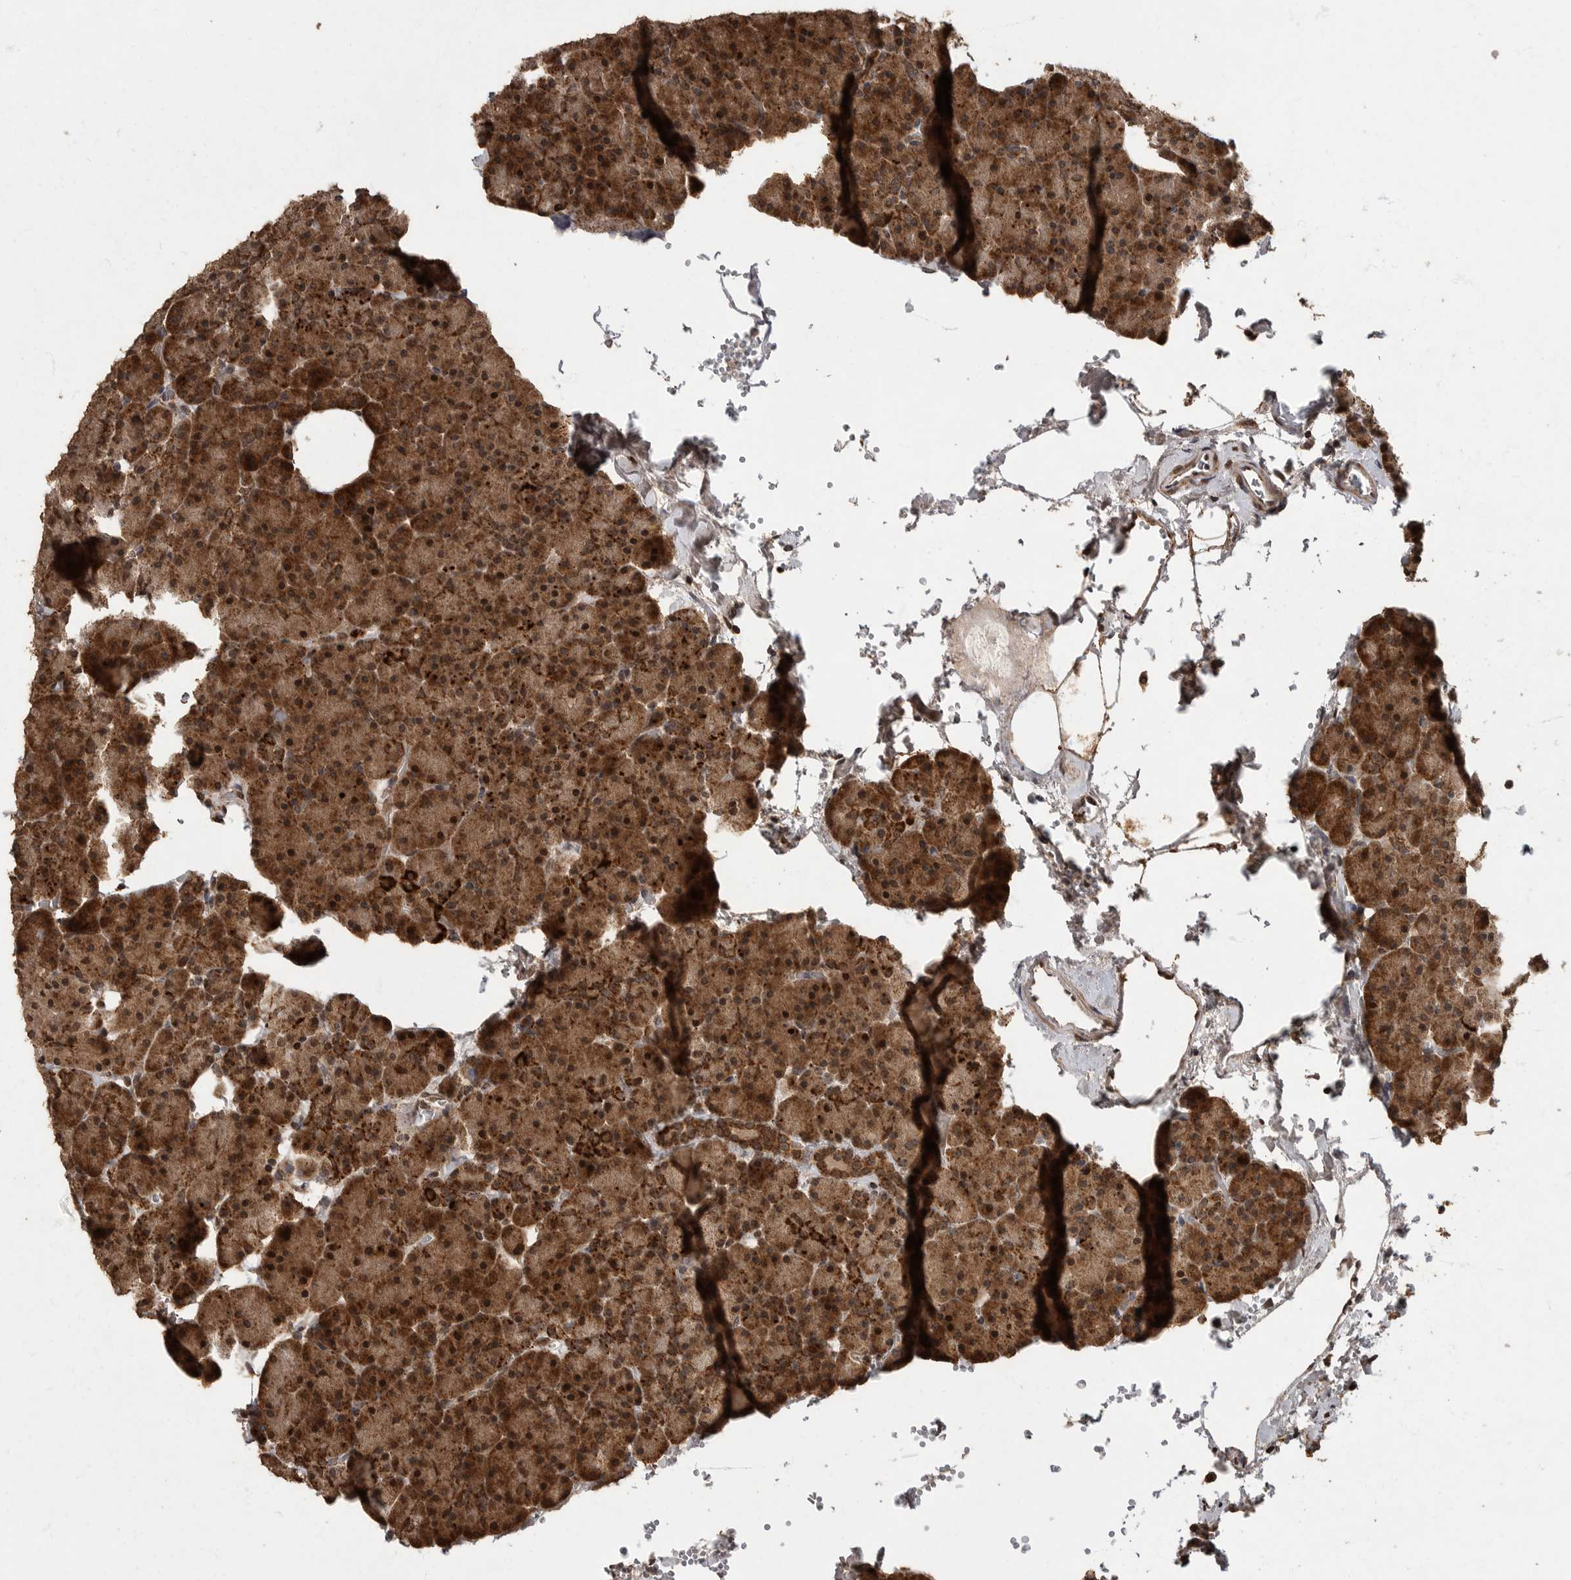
{"staining": {"intensity": "strong", "quantity": ">75%", "location": "cytoplasmic/membranous,nuclear"}, "tissue": "pancreas", "cell_type": "Exocrine glandular cells", "image_type": "normal", "snomed": [{"axis": "morphology", "description": "Normal tissue, NOS"}, {"axis": "morphology", "description": "Carcinoid, malignant, NOS"}, {"axis": "topography", "description": "Pancreas"}], "caption": "Exocrine glandular cells demonstrate high levels of strong cytoplasmic/membranous,nuclear staining in approximately >75% of cells in unremarkable pancreas.", "gene": "MAFG", "patient": {"sex": "female", "age": 35}}